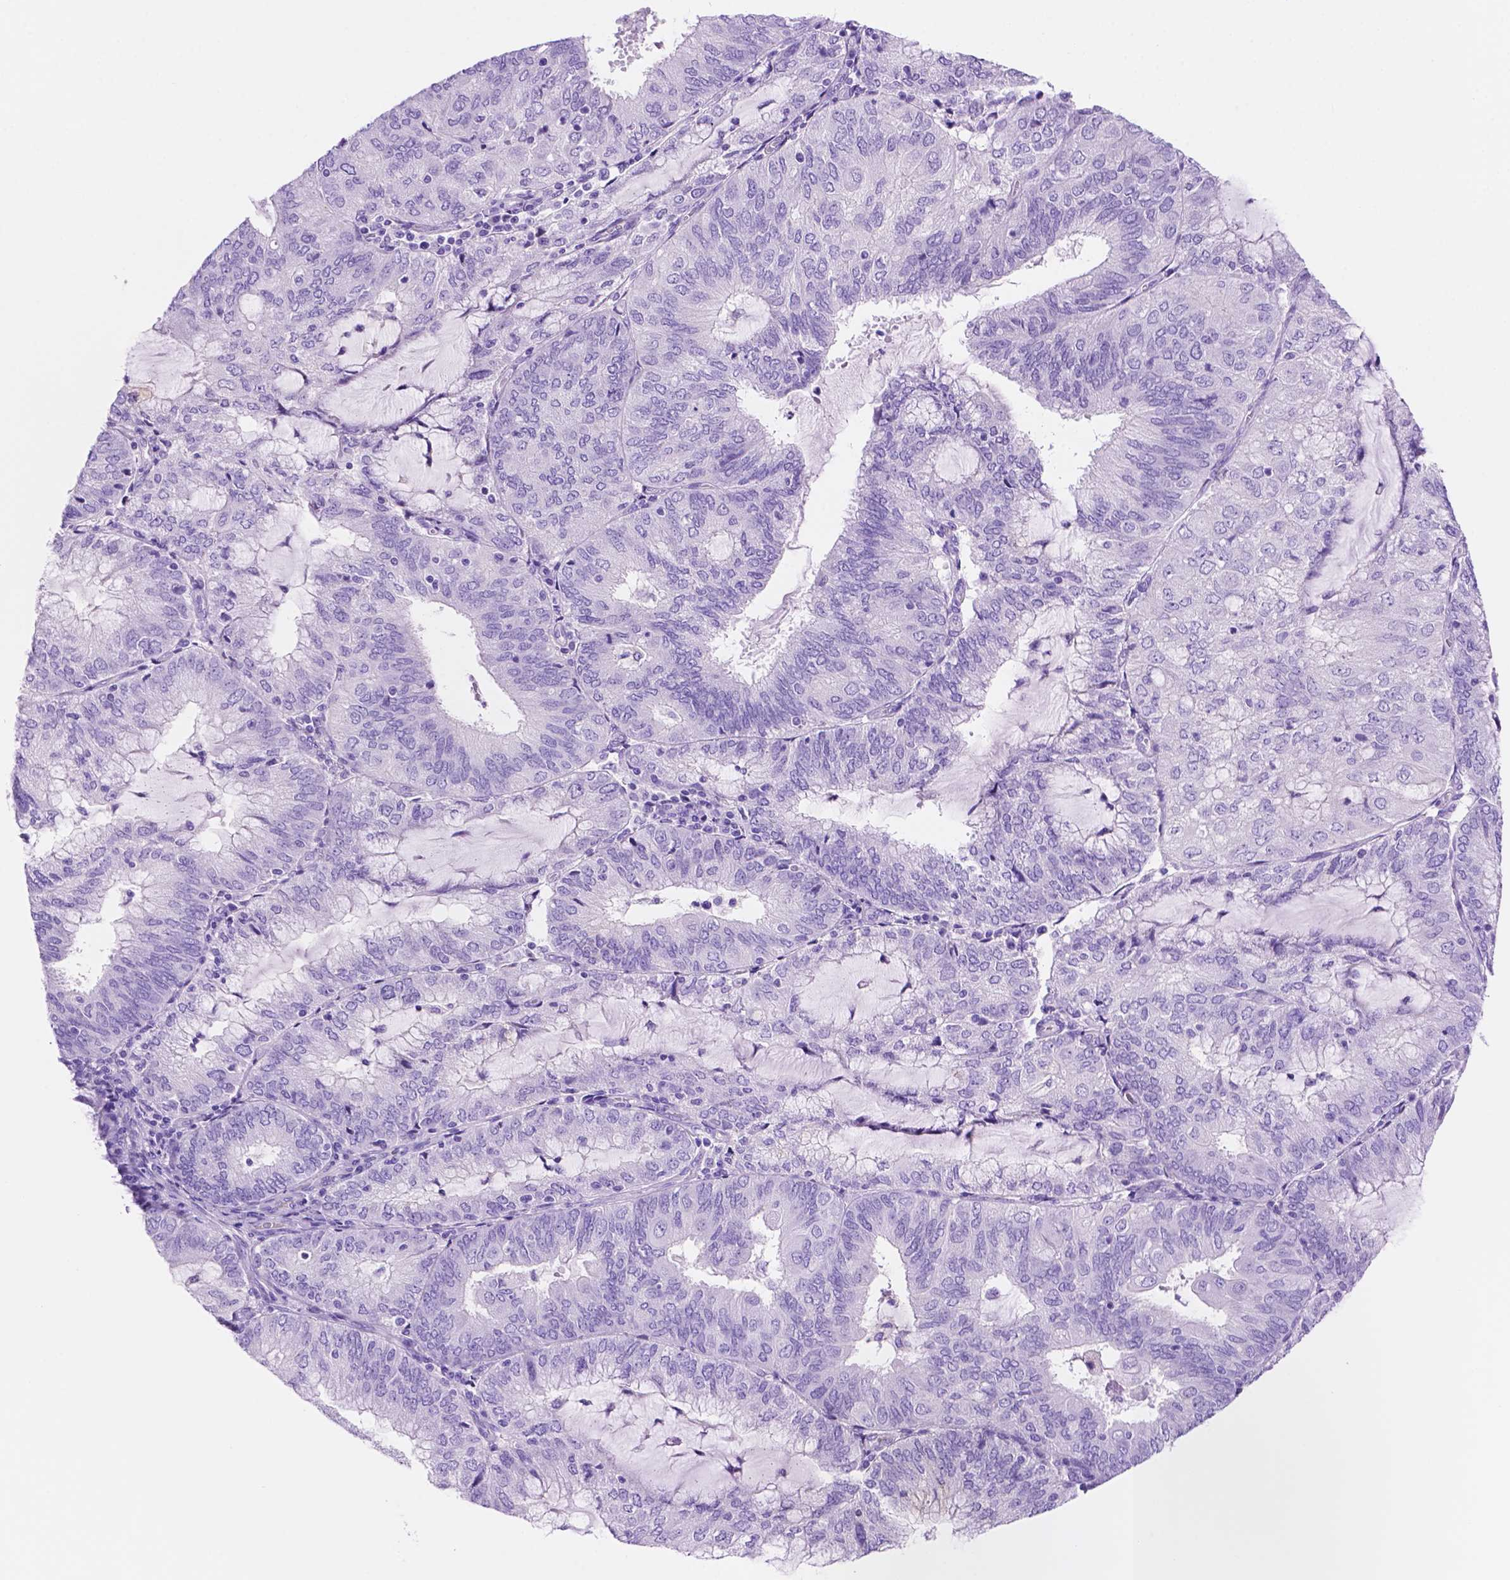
{"staining": {"intensity": "negative", "quantity": "none", "location": "none"}, "tissue": "endometrial cancer", "cell_type": "Tumor cells", "image_type": "cancer", "snomed": [{"axis": "morphology", "description": "Adenocarcinoma, NOS"}, {"axis": "topography", "description": "Endometrium"}], "caption": "An immunohistochemistry (IHC) photomicrograph of adenocarcinoma (endometrial) is shown. There is no staining in tumor cells of adenocarcinoma (endometrial).", "gene": "FOXB2", "patient": {"sex": "female", "age": 81}}